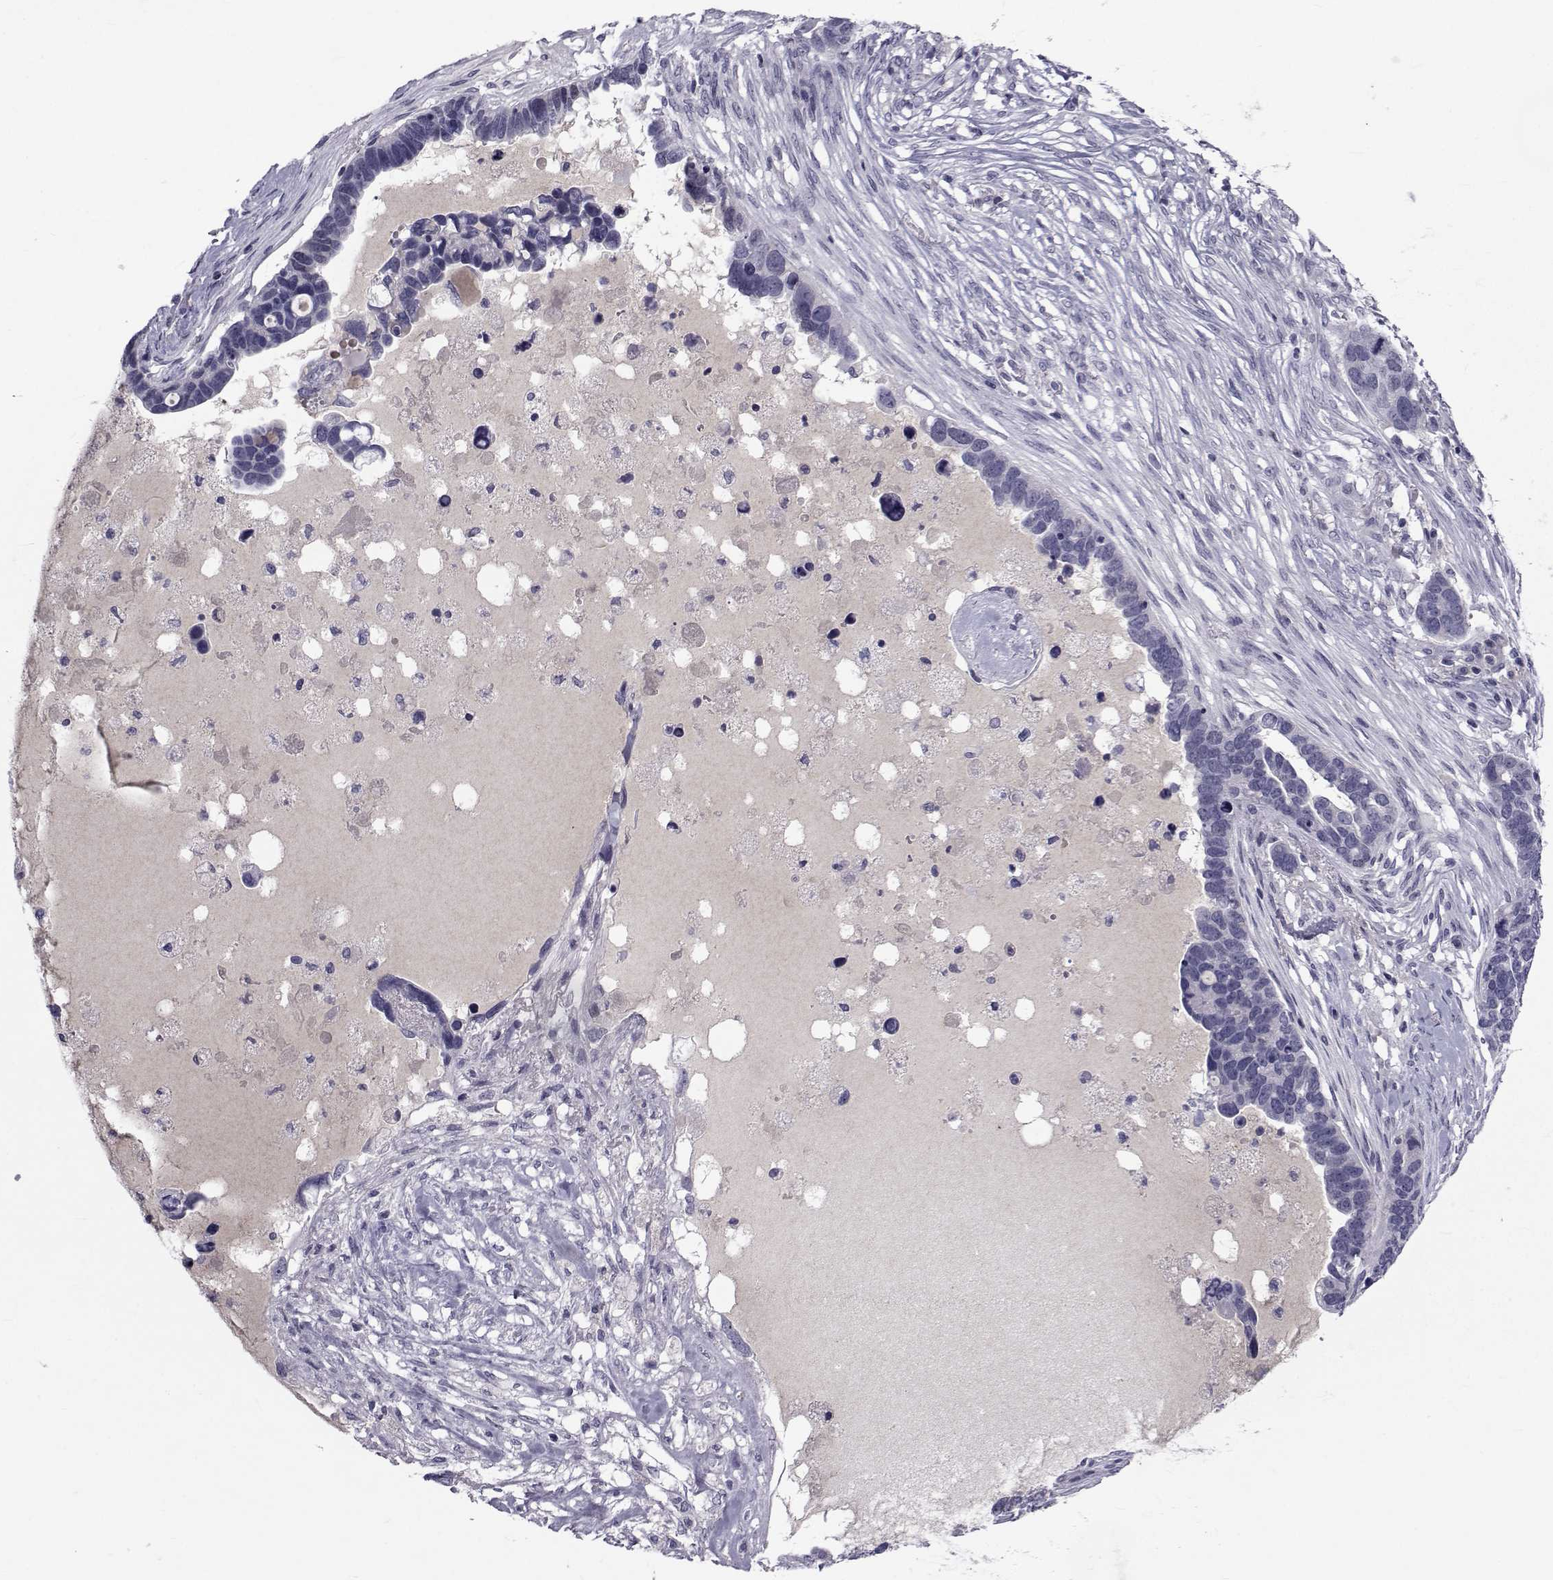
{"staining": {"intensity": "negative", "quantity": "none", "location": "none"}, "tissue": "ovarian cancer", "cell_type": "Tumor cells", "image_type": "cancer", "snomed": [{"axis": "morphology", "description": "Cystadenocarcinoma, serous, NOS"}, {"axis": "topography", "description": "Ovary"}], "caption": "DAB immunohistochemical staining of ovarian cancer displays no significant expression in tumor cells. (DAB immunohistochemistry (IHC) with hematoxylin counter stain).", "gene": "PAX2", "patient": {"sex": "female", "age": 54}}